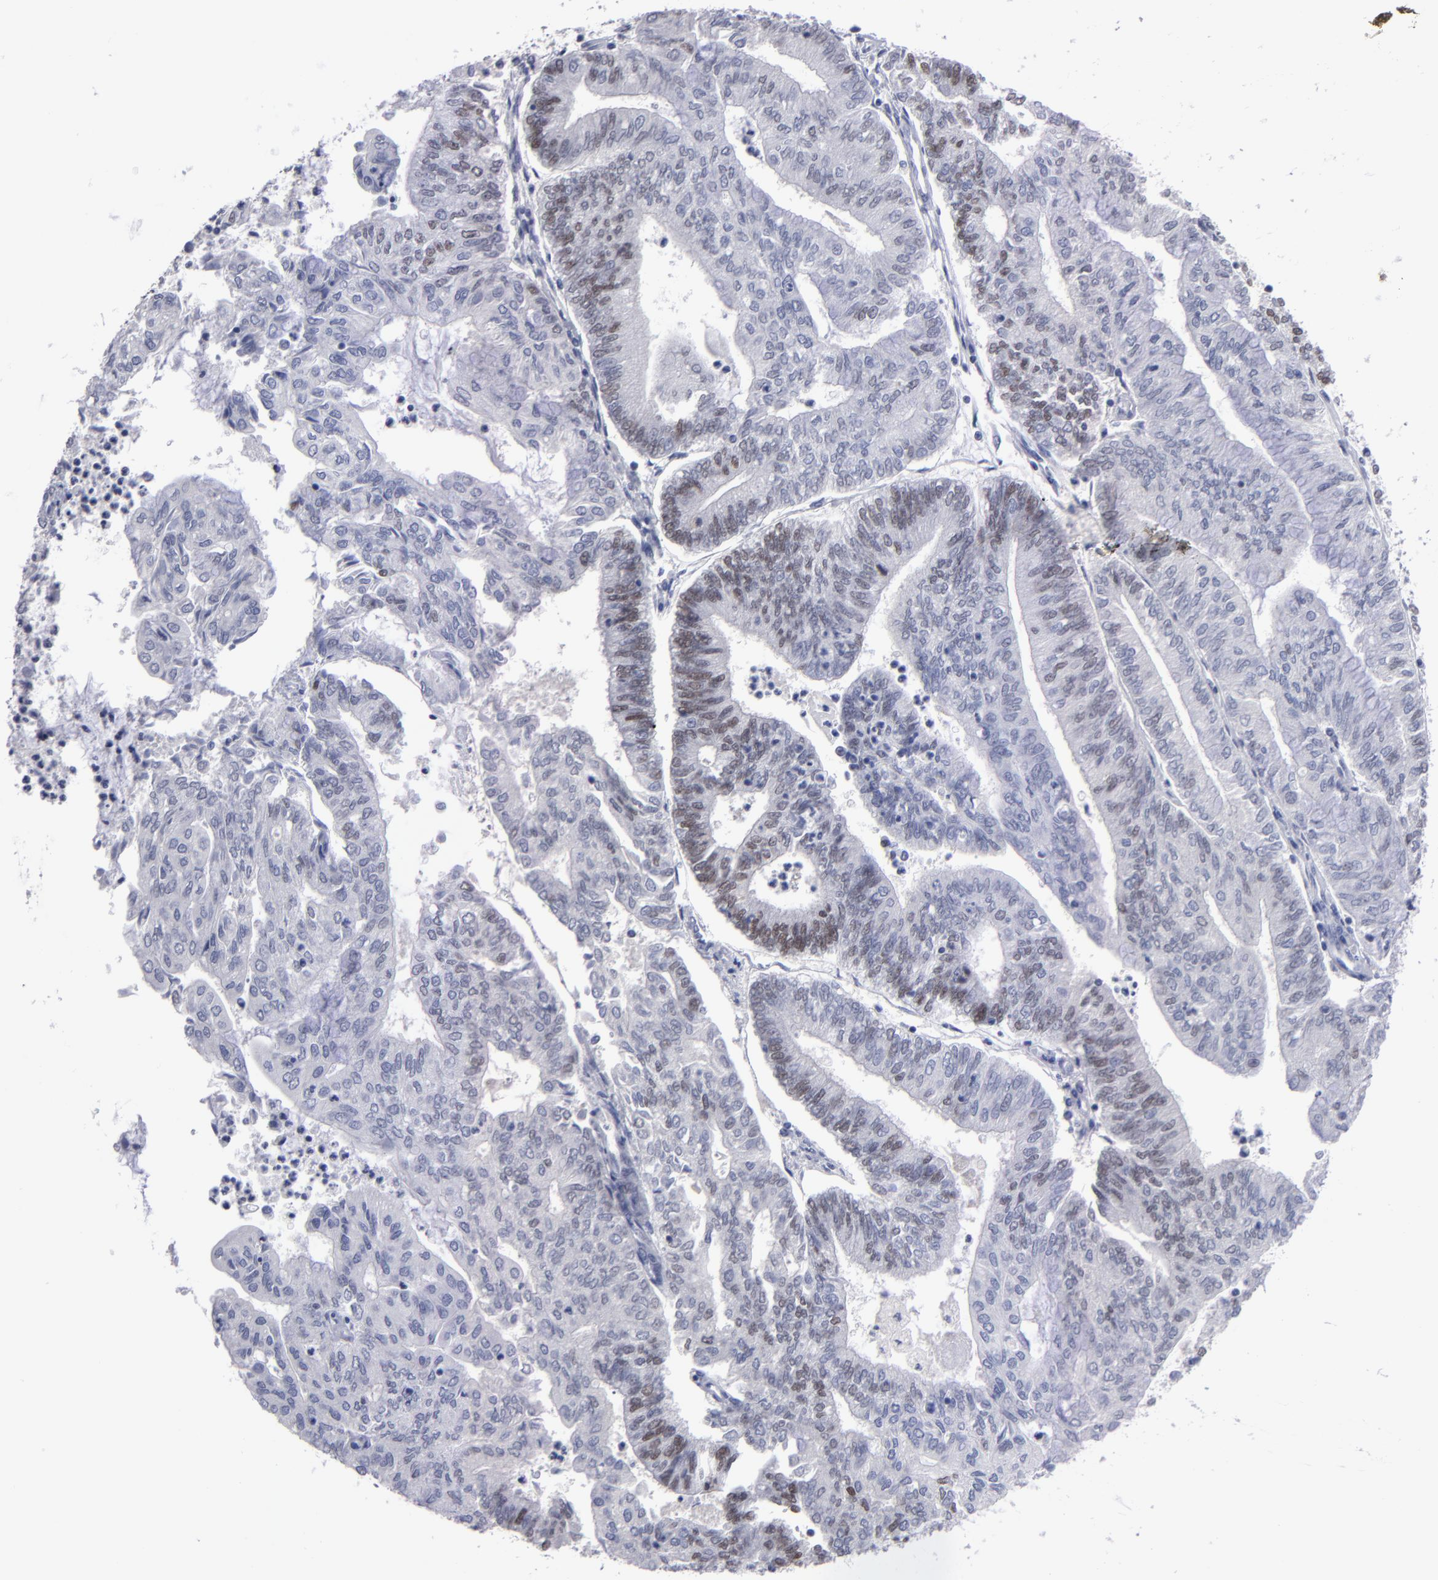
{"staining": {"intensity": "moderate", "quantity": "25%-75%", "location": "nuclear"}, "tissue": "endometrial cancer", "cell_type": "Tumor cells", "image_type": "cancer", "snomed": [{"axis": "morphology", "description": "Adenocarcinoma, NOS"}, {"axis": "topography", "description": "Endometrium"}], "caption": "This histopathology image demonstrates IHC staining of endometrial adenocarcinoma, with medium moderate nuclear expression in about 25%-75% of tumor cells.", "gene": "TEX11", "patient": {"sex": "female", "age": 59}}